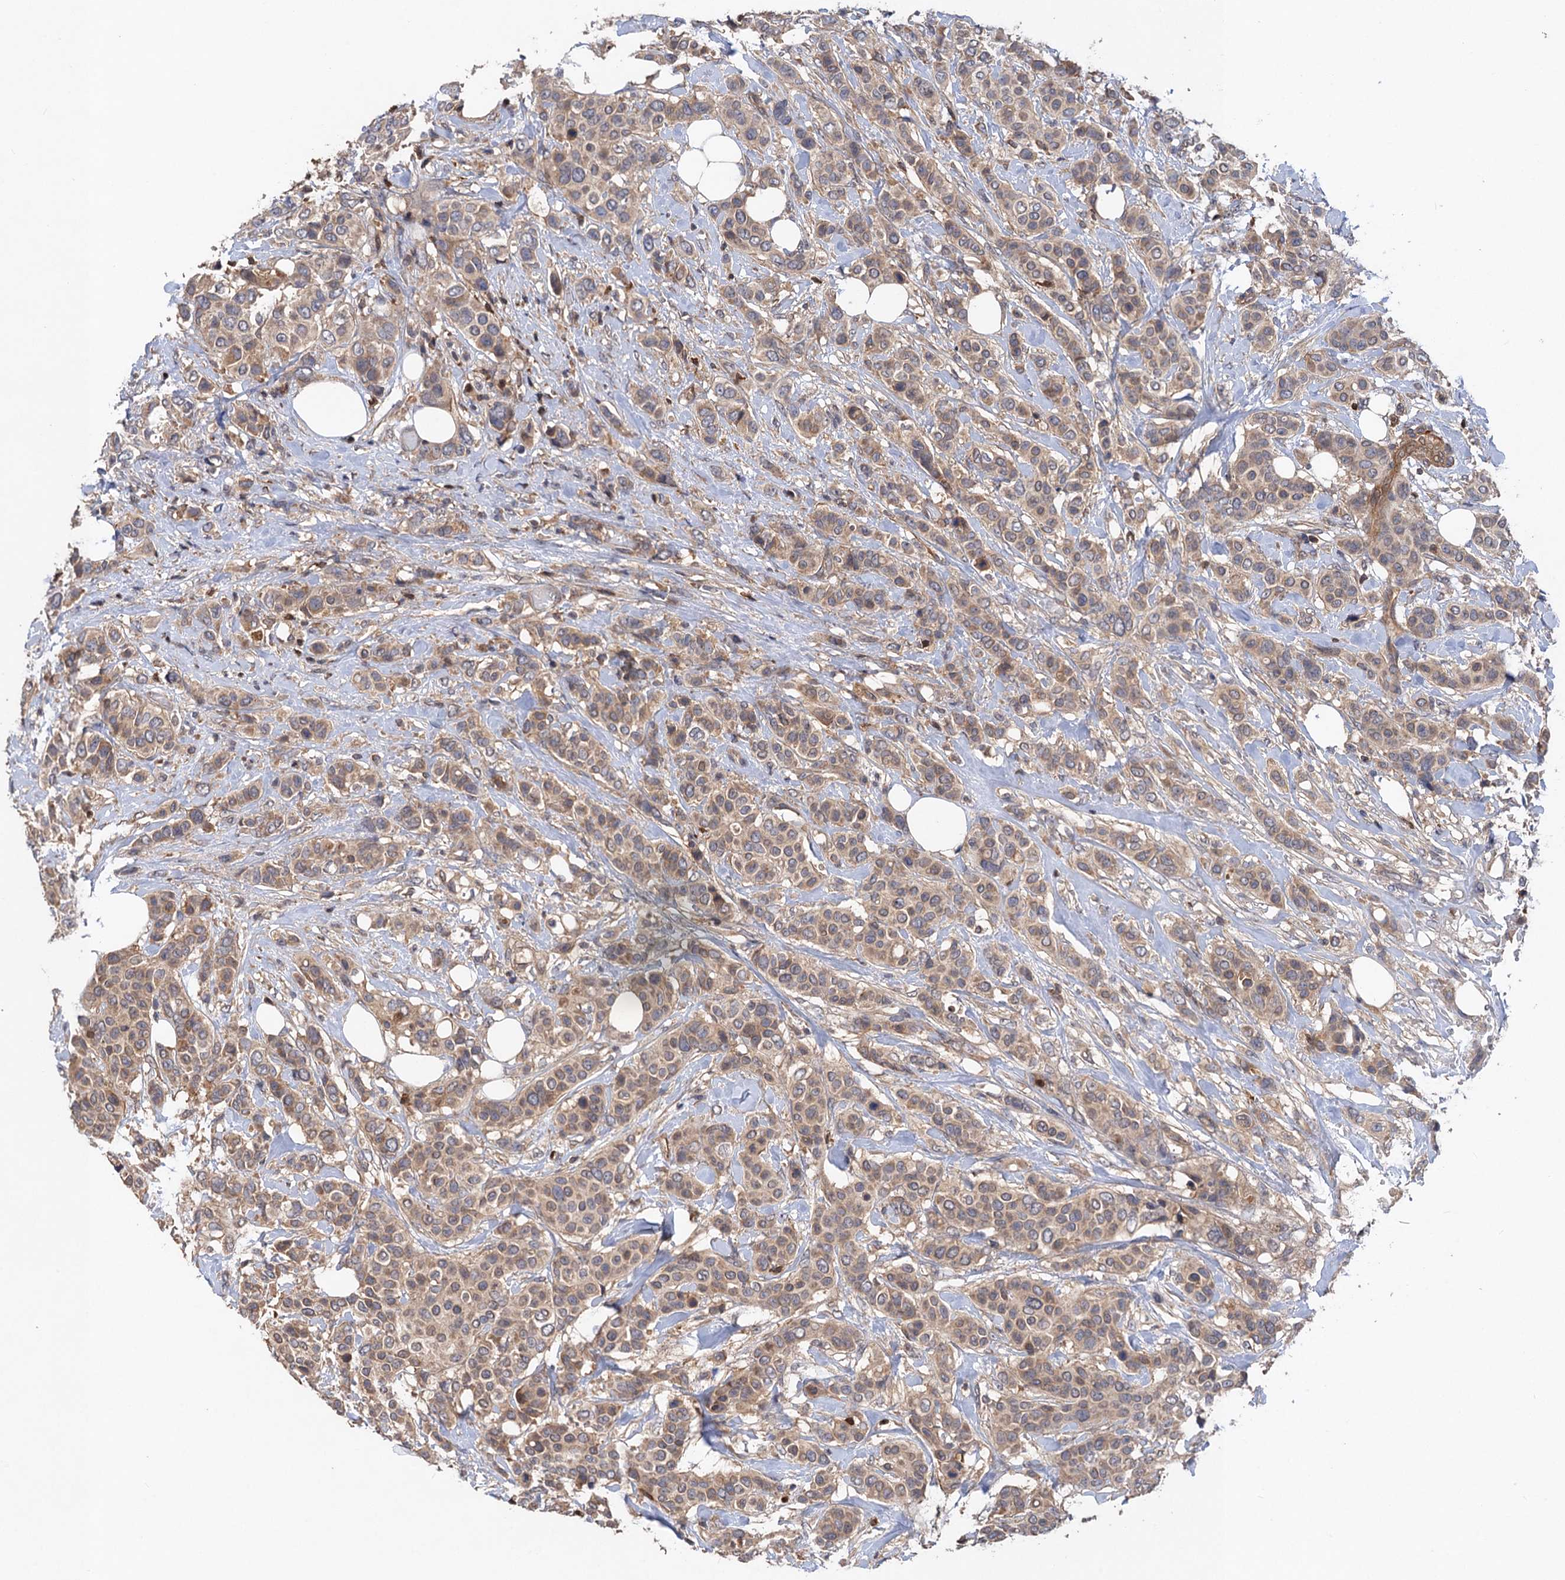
{"staining": {"intensity": "weak", "quantity": "<25%", "location": "cytoplasmic/membranous"}, "tissue": "breast cancer", "cell_type": "Tumor cells", "image_type": "cancer", "snomed": [{"axis": "morphology", "description": "Lobular carcinoma"}, {"axis": "topography", "description": "Breast"}], "caption": "Immunohistochemistry image of breast lobular carcinoma stained for a protein (brown), which shows no positivity in tumor cells. Brightfield microscopy of immunohistochemistry (IHC) stained with DAB (3,3'-diaminobenzidine) (brown) and hematoxylin (blue), captured at high magnification.", "gene": "DGKA", "patient": {"sex": "female", "age": 51}}